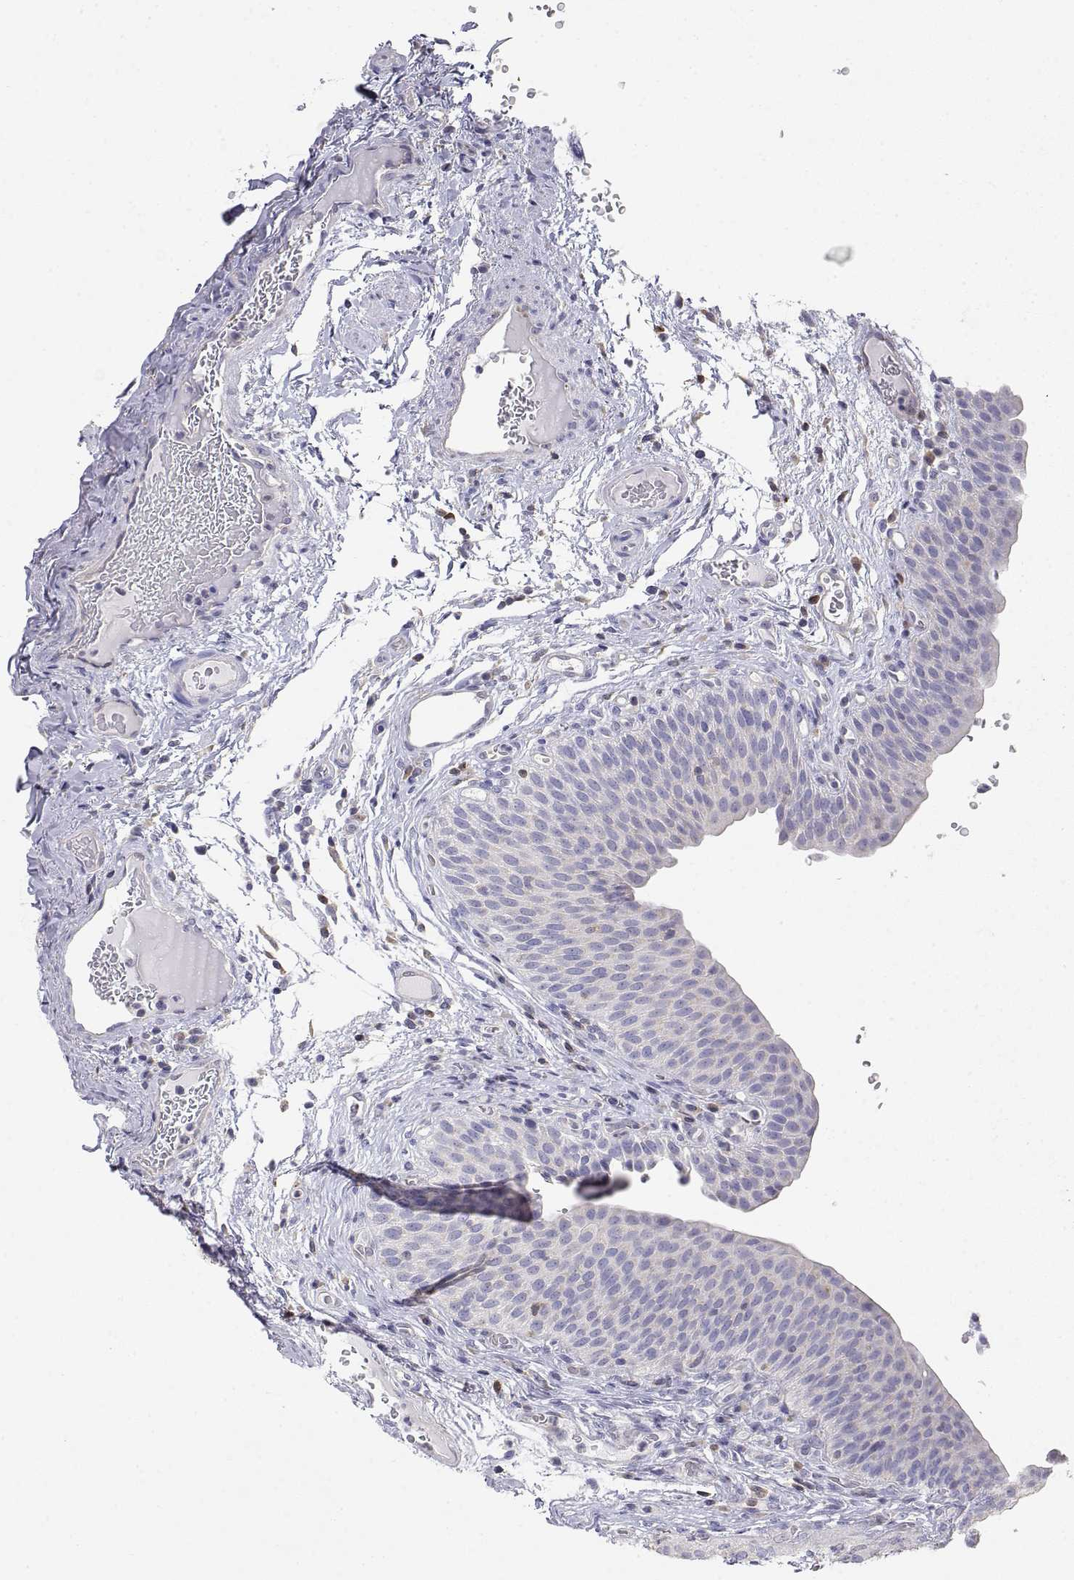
{"staining": {"intensity": "negative", "quantity": "none", "location": "none"}, "tissue": "urinary bladder", "cell_type": "Urothelial cells", "image_type": "normal", "snomed": [{"axis": "morphology", "description": "Normal tissue, NOS"}, {"axis": "topography", "description": "Urinary bladder"}], "caption": "The image demonstrates no significant positivity in urothelial cells of urinary bladder.", "gene": "ADA", "patient": {"sex": "male", "age": 66}}